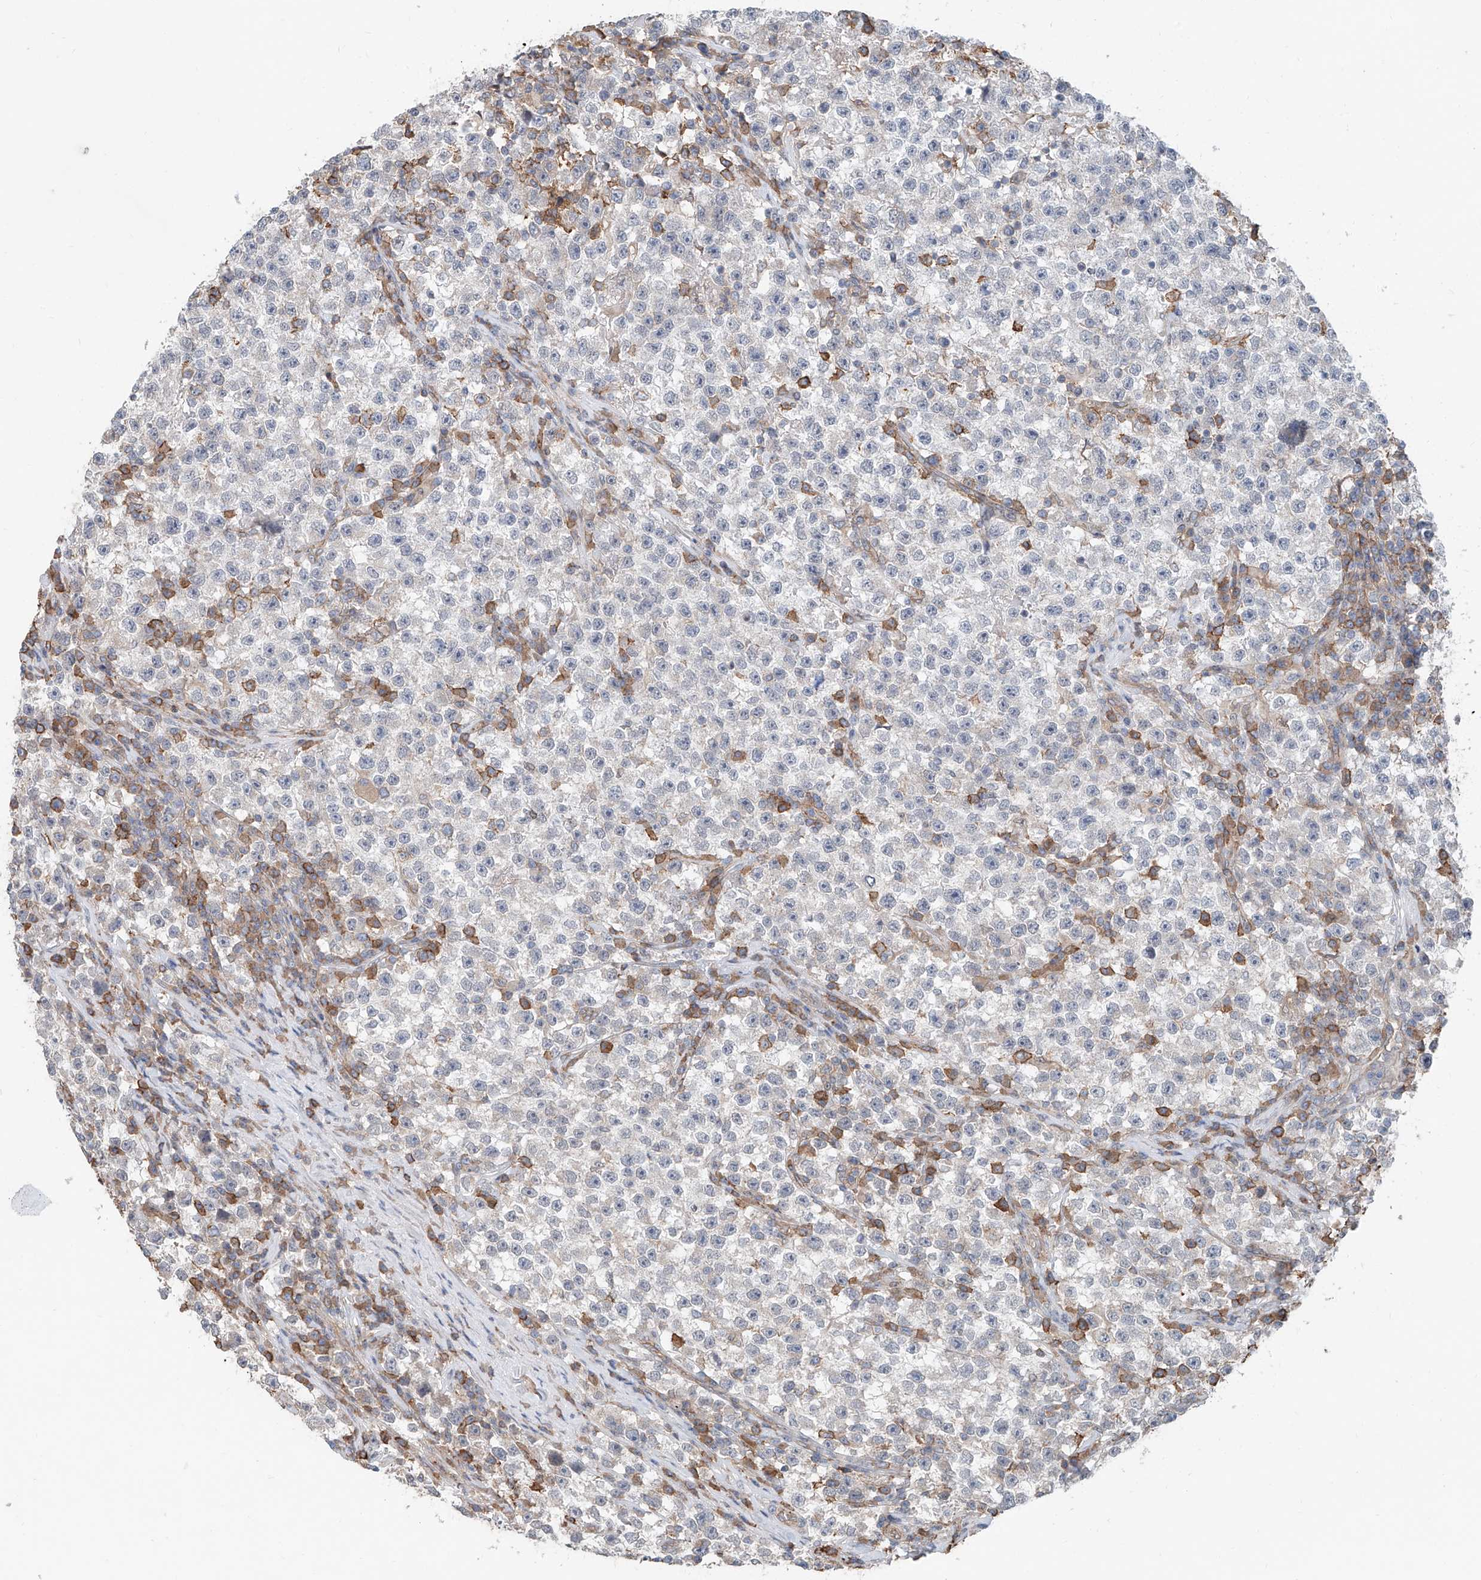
{"staining": {"intensity": "negative", "quantity": "none", "location": "none"}, "tissue": "testis cancer", "cell_type": "Tumor cells", "image_type": "cancer", "snomed": [{"axis": "morphology", "description": "Seminoma, NOS"}, {"axis": "topography", "description": "Testis"}], "caption": "Tumor cells are negative for brown protein staining in seminoma (testis). Nuclei are stained in blue.", "gene": "KCNK10", "patient": {"sex": "male", "age": 22}}